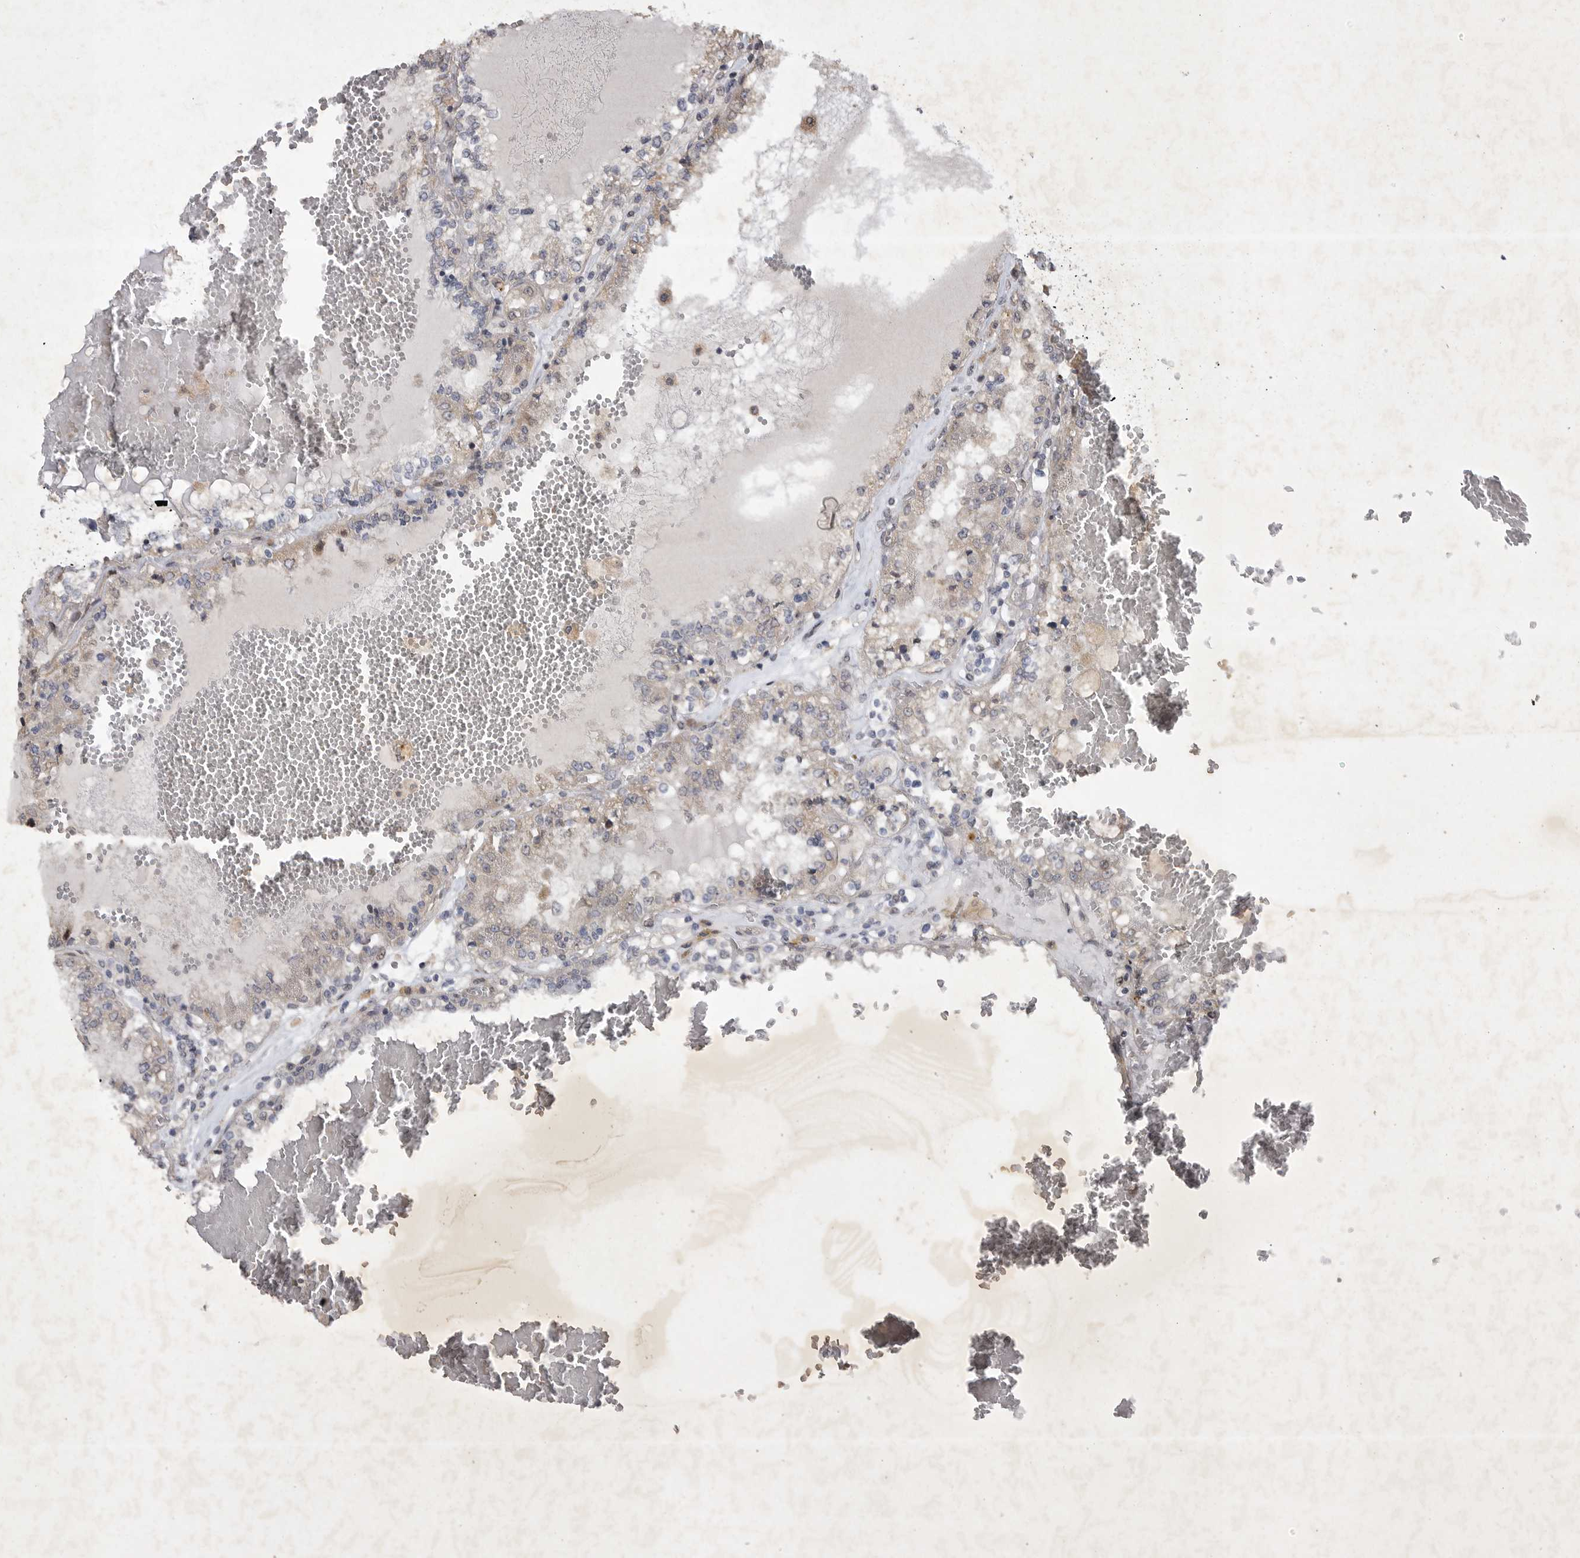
{"staining": {"intensity": "negative", "quantity": "none", "location": "none"}, "tissue": "renal cancer", "cell_type": "Tumor cells", "image_type": "cancer", "snomed": [{"axis": "morphology", "description": "Adenocarcinoma, NOS"}, {"axis": "topography", "description": "Kidney"}], "caption": "Renal adenocarcinoma stained for a protein using immunohistochemistry (IHC) shows no positivity tumor cells.", "gene": "EDEM3", "patient": {"sex": "female", "age": 56}}